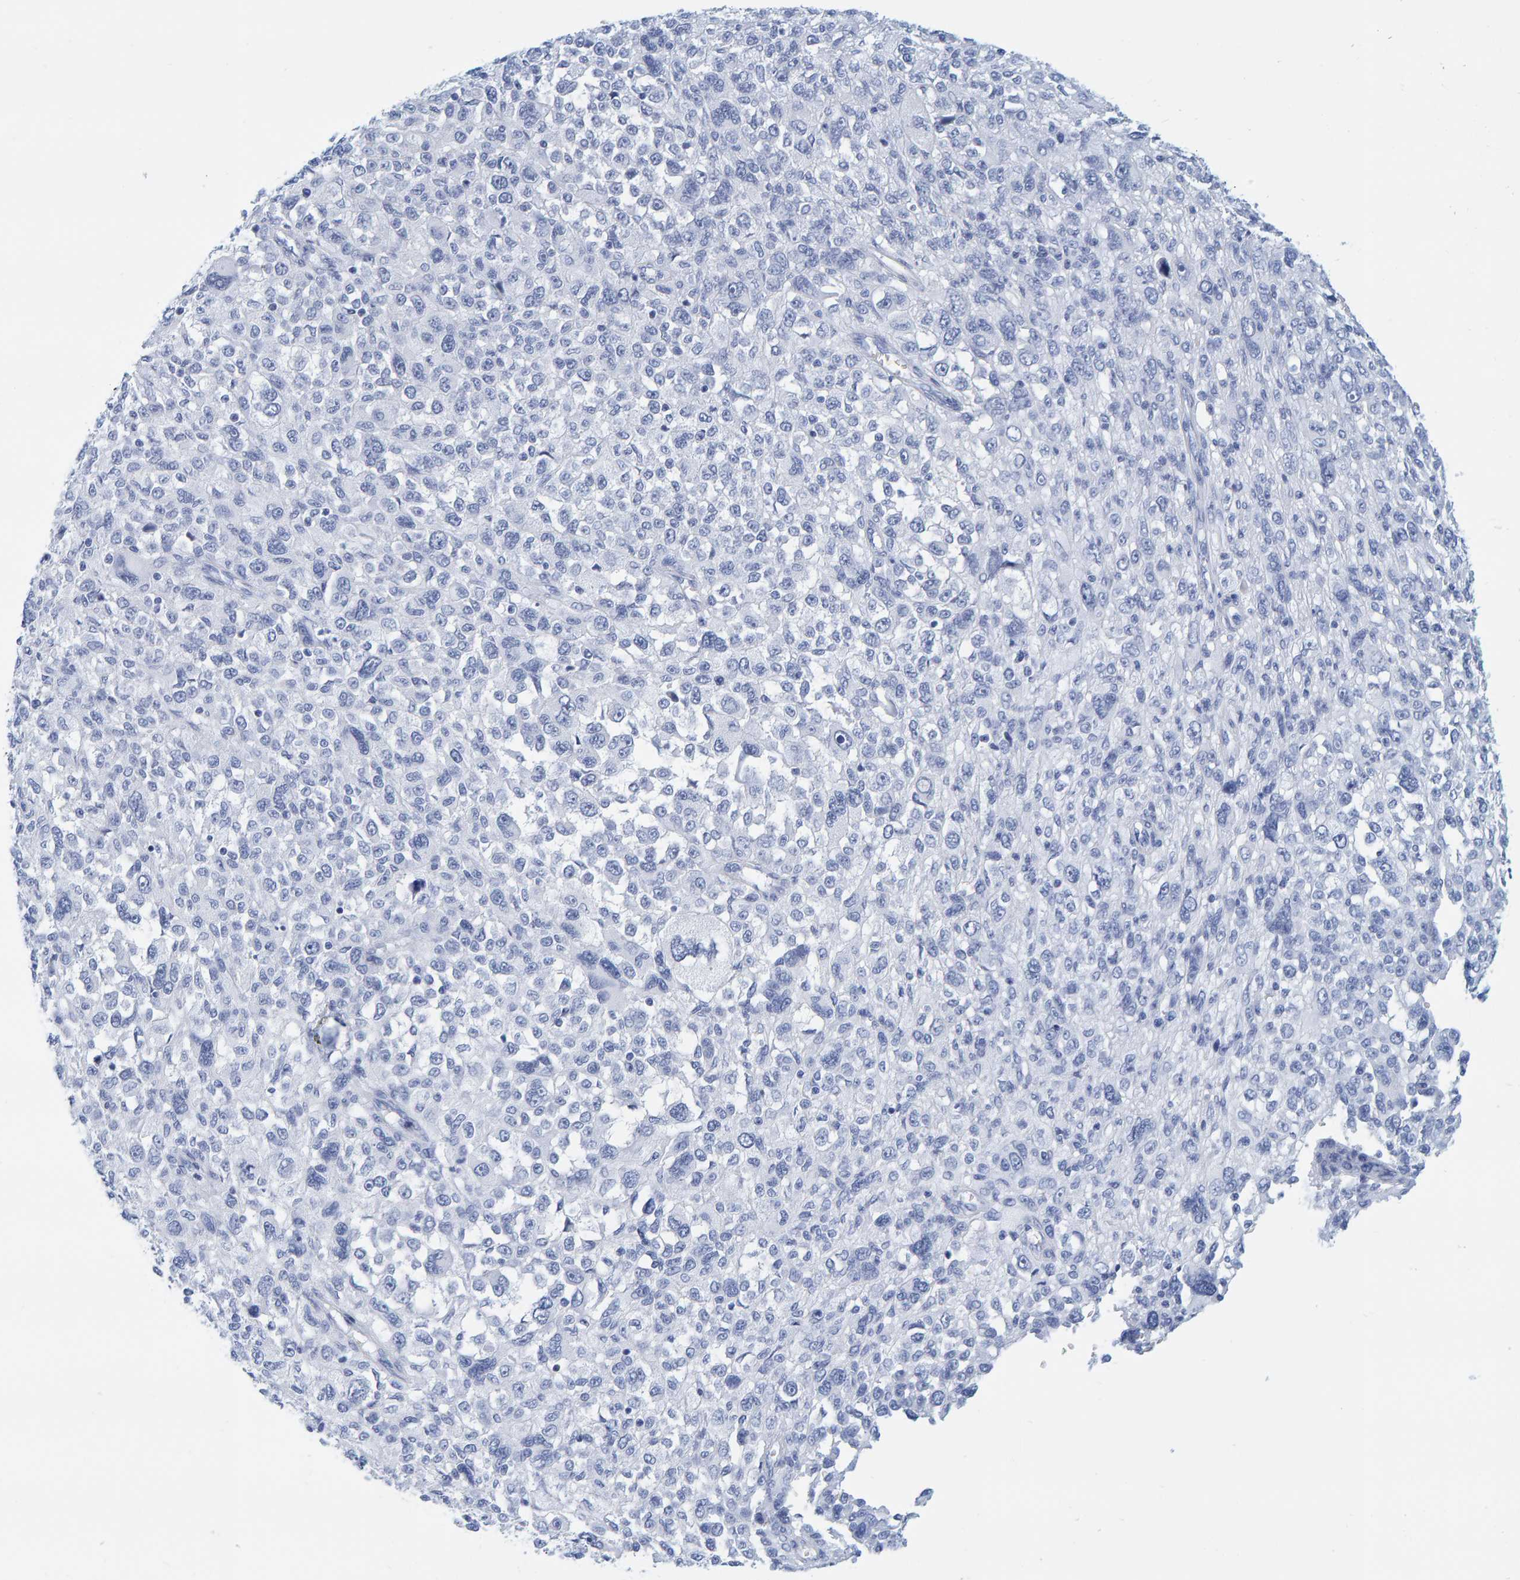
{"staining": {"intensity": "negative", "quantity": "none", "location": "none"}, "tissue": "melanoma", "cell_type": "Tumor cells", "image_type": "cancer", "snomed": [{"axis": "morphology", "description": "Malignant melanoma, NOS"}, {"axis": "topography", "description": "Skin"}], "caption": "DAB (3,3'-diaminobenzidine) immunohistochemical staining of human malignant melanoma displays no significant staining in tumor cells. (IHC, brightfield microscopy, high magnification).", "gene": "SFTPC", "patient": {"sex": "female", "age": 55}}